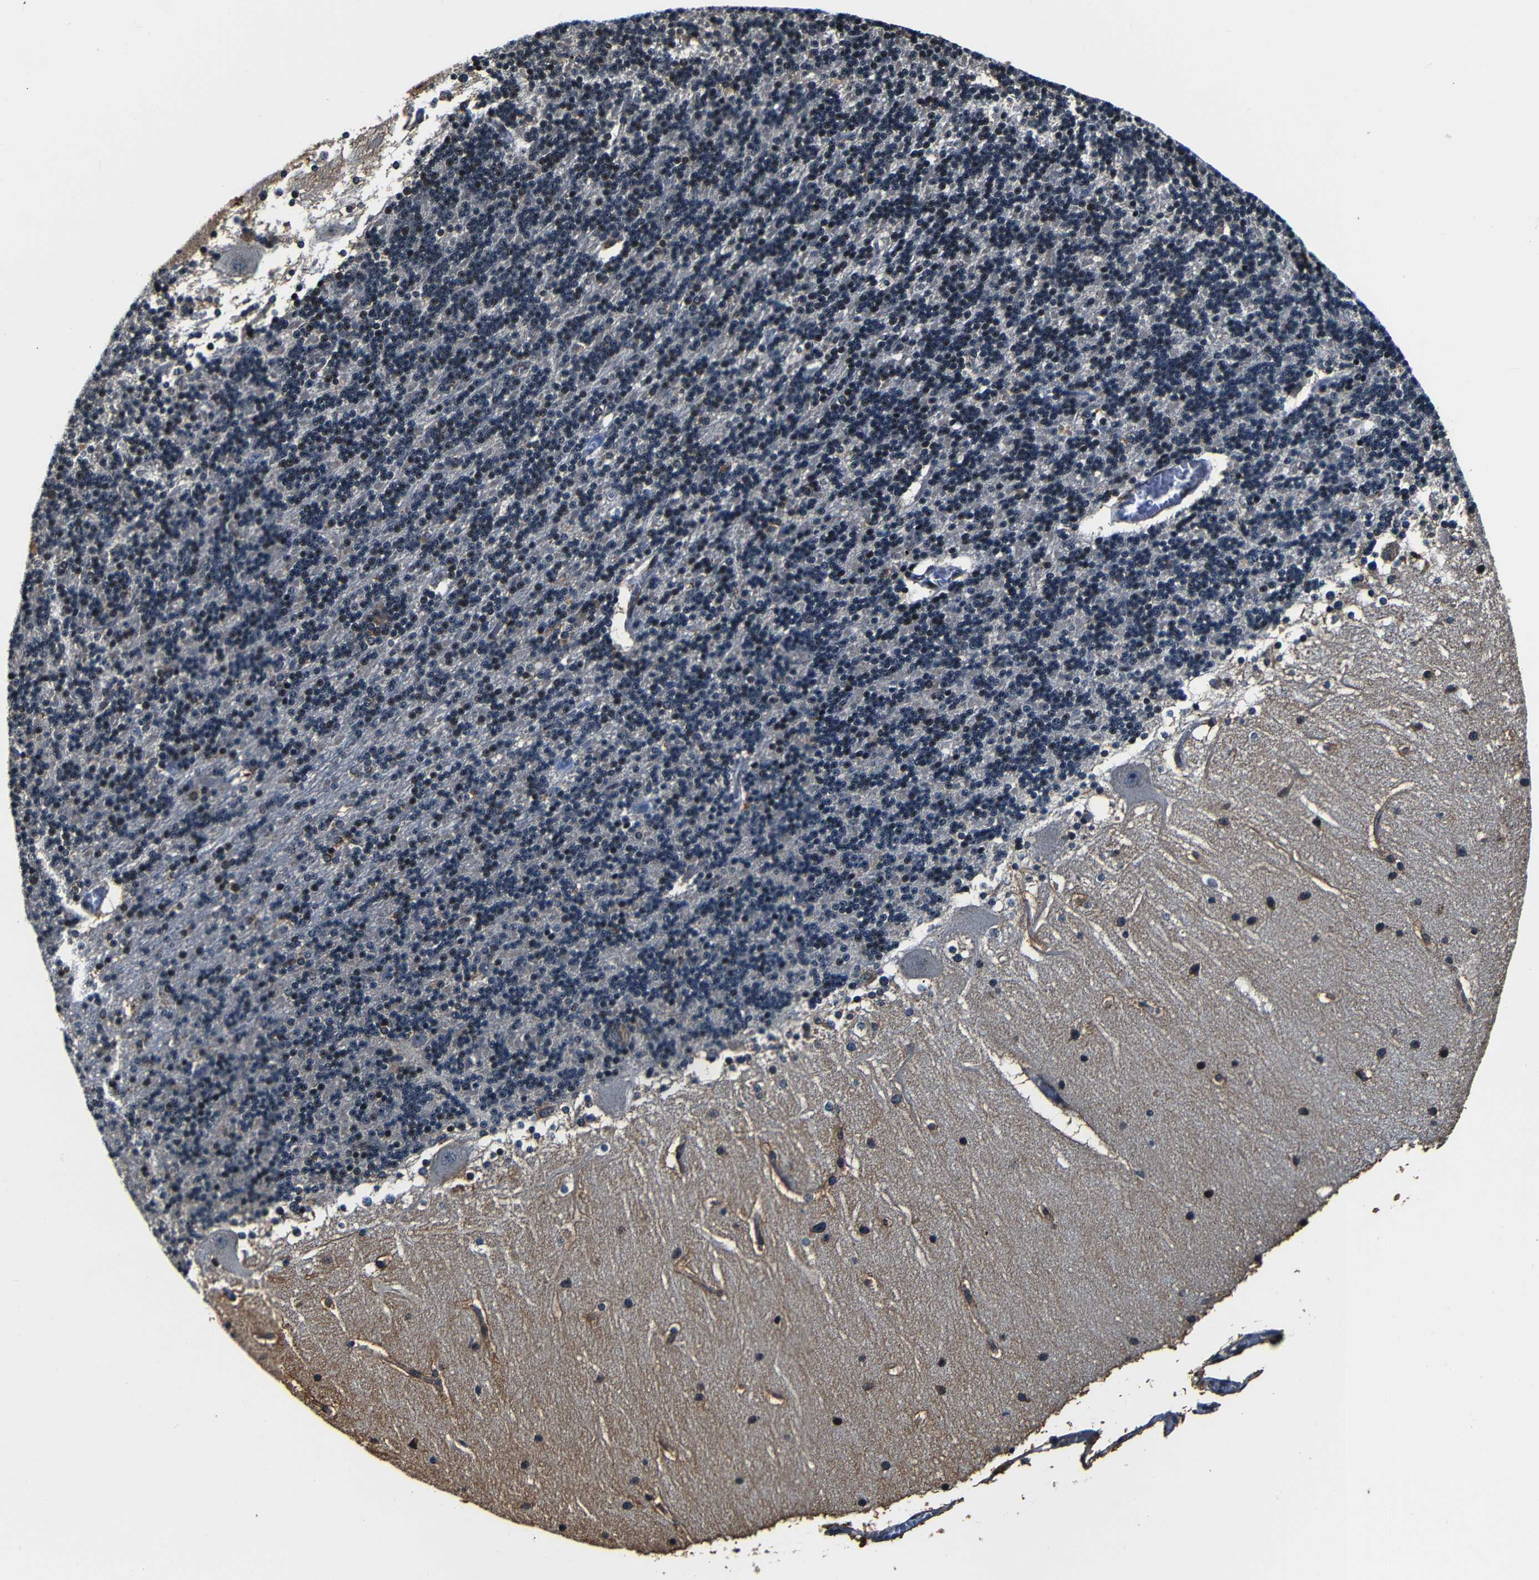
{"staining": {"intensity": "weak", "quantity": "<25%", "location": "nuclear"}, "tissue": "cerebellum", "cell_type": "Cells in granular layer", "image_type": "normal", "snomed": [{"axis": "morphology", "description": "Normal tissue, NOS"}, {"axis": "topography", "description": "Cerebellum"}], "caption": "This is a image of IHC staining of benign cerebellum, which shows no expression in cells in granular layer.", "gene": "NCBP3", "patient": {"sex": "female", "age": 19}}